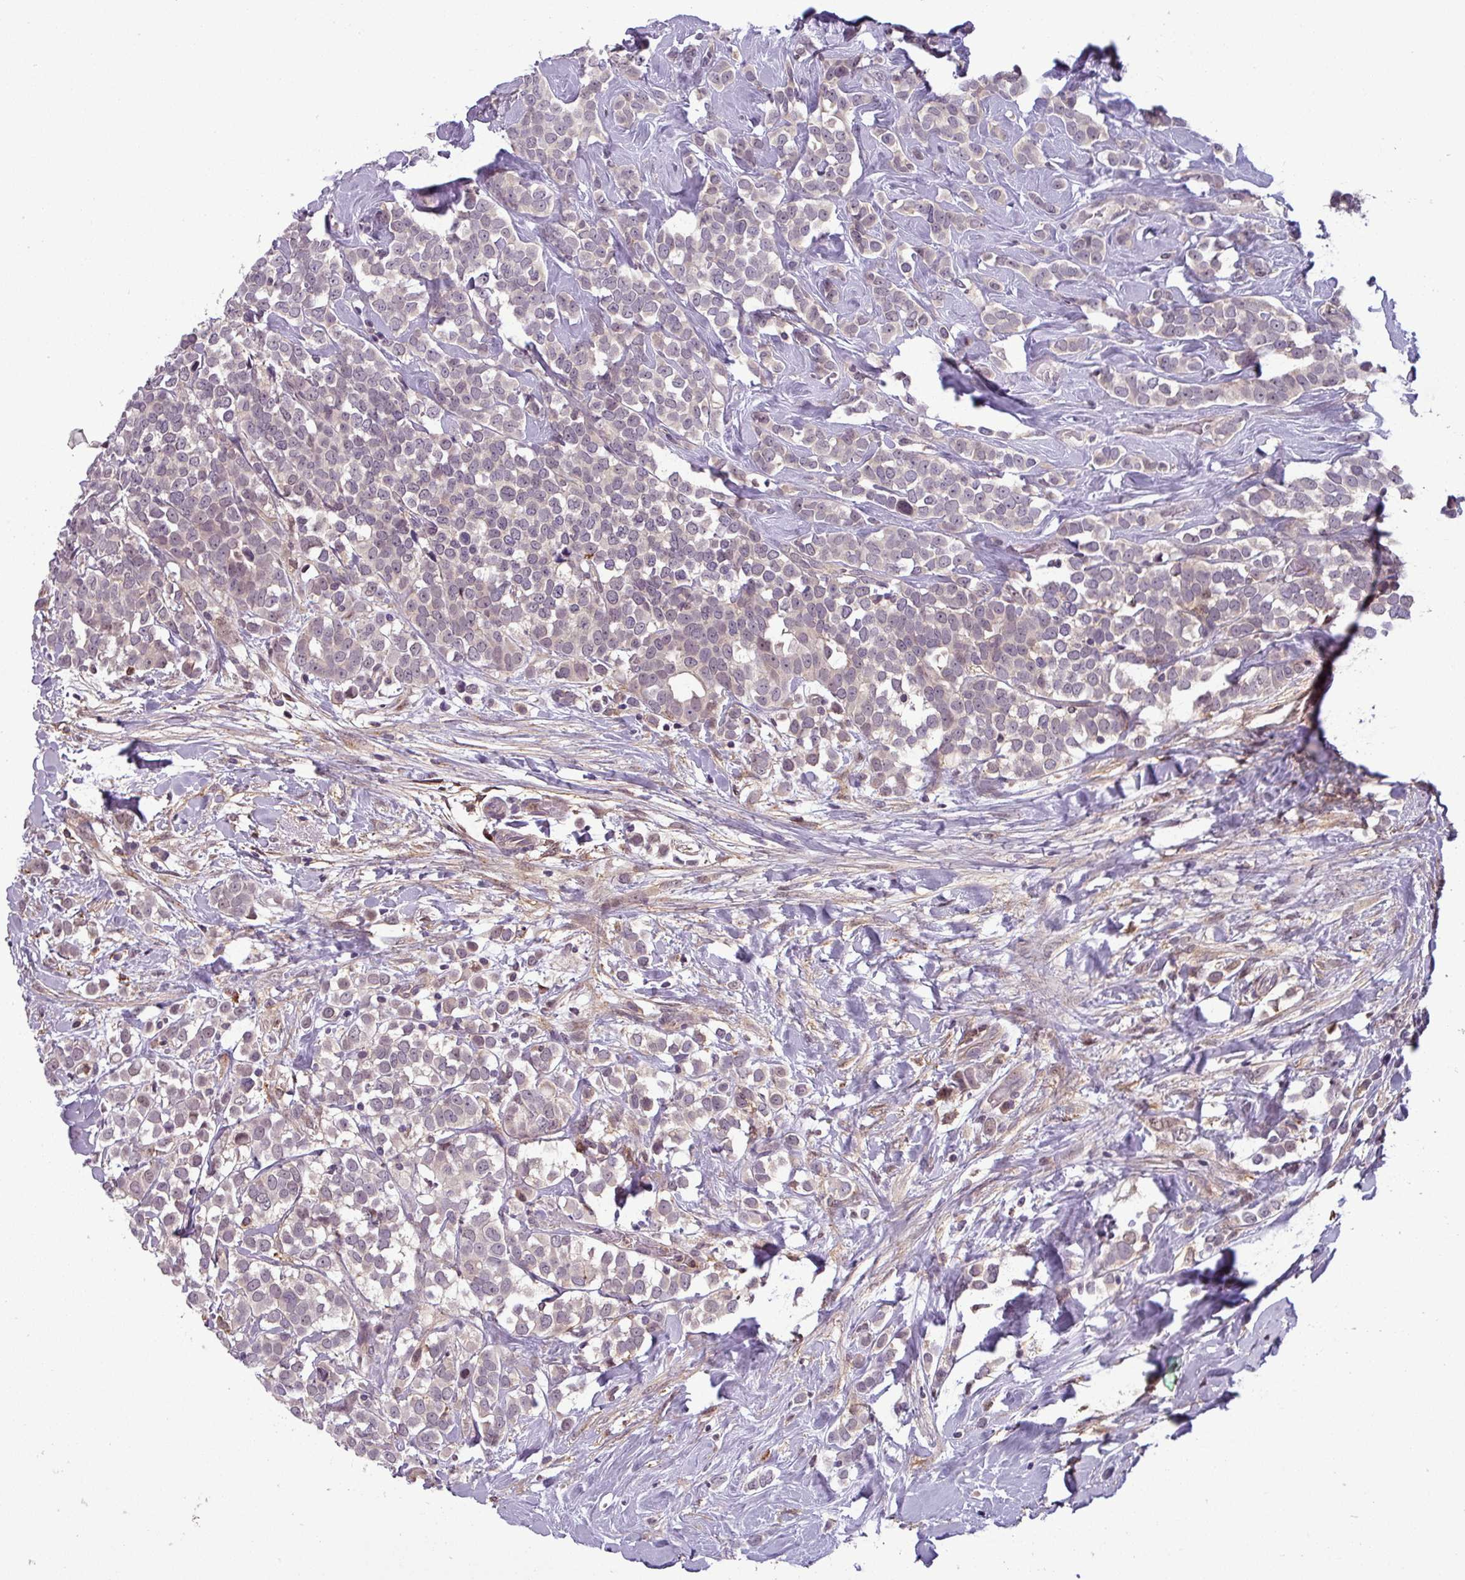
{"staining": {"intensity": "weak", "quantity": "<25%", "location": "nuclear"}, "tissue": "breast cancer", "cell_type": "Tumor cells", "image_type": "cancer", "snomed": [{"axis": "morphology", "description": "Duct carcinoma"}, {"axis": "topography", "description": "Breast"}], "caption": "The photomicrograph reveals no significant staining in tumor cells of breast invasive ductal carcinoma.", "gene": "NPFFR1", "patient": {"sex": "female", "age": 80}}